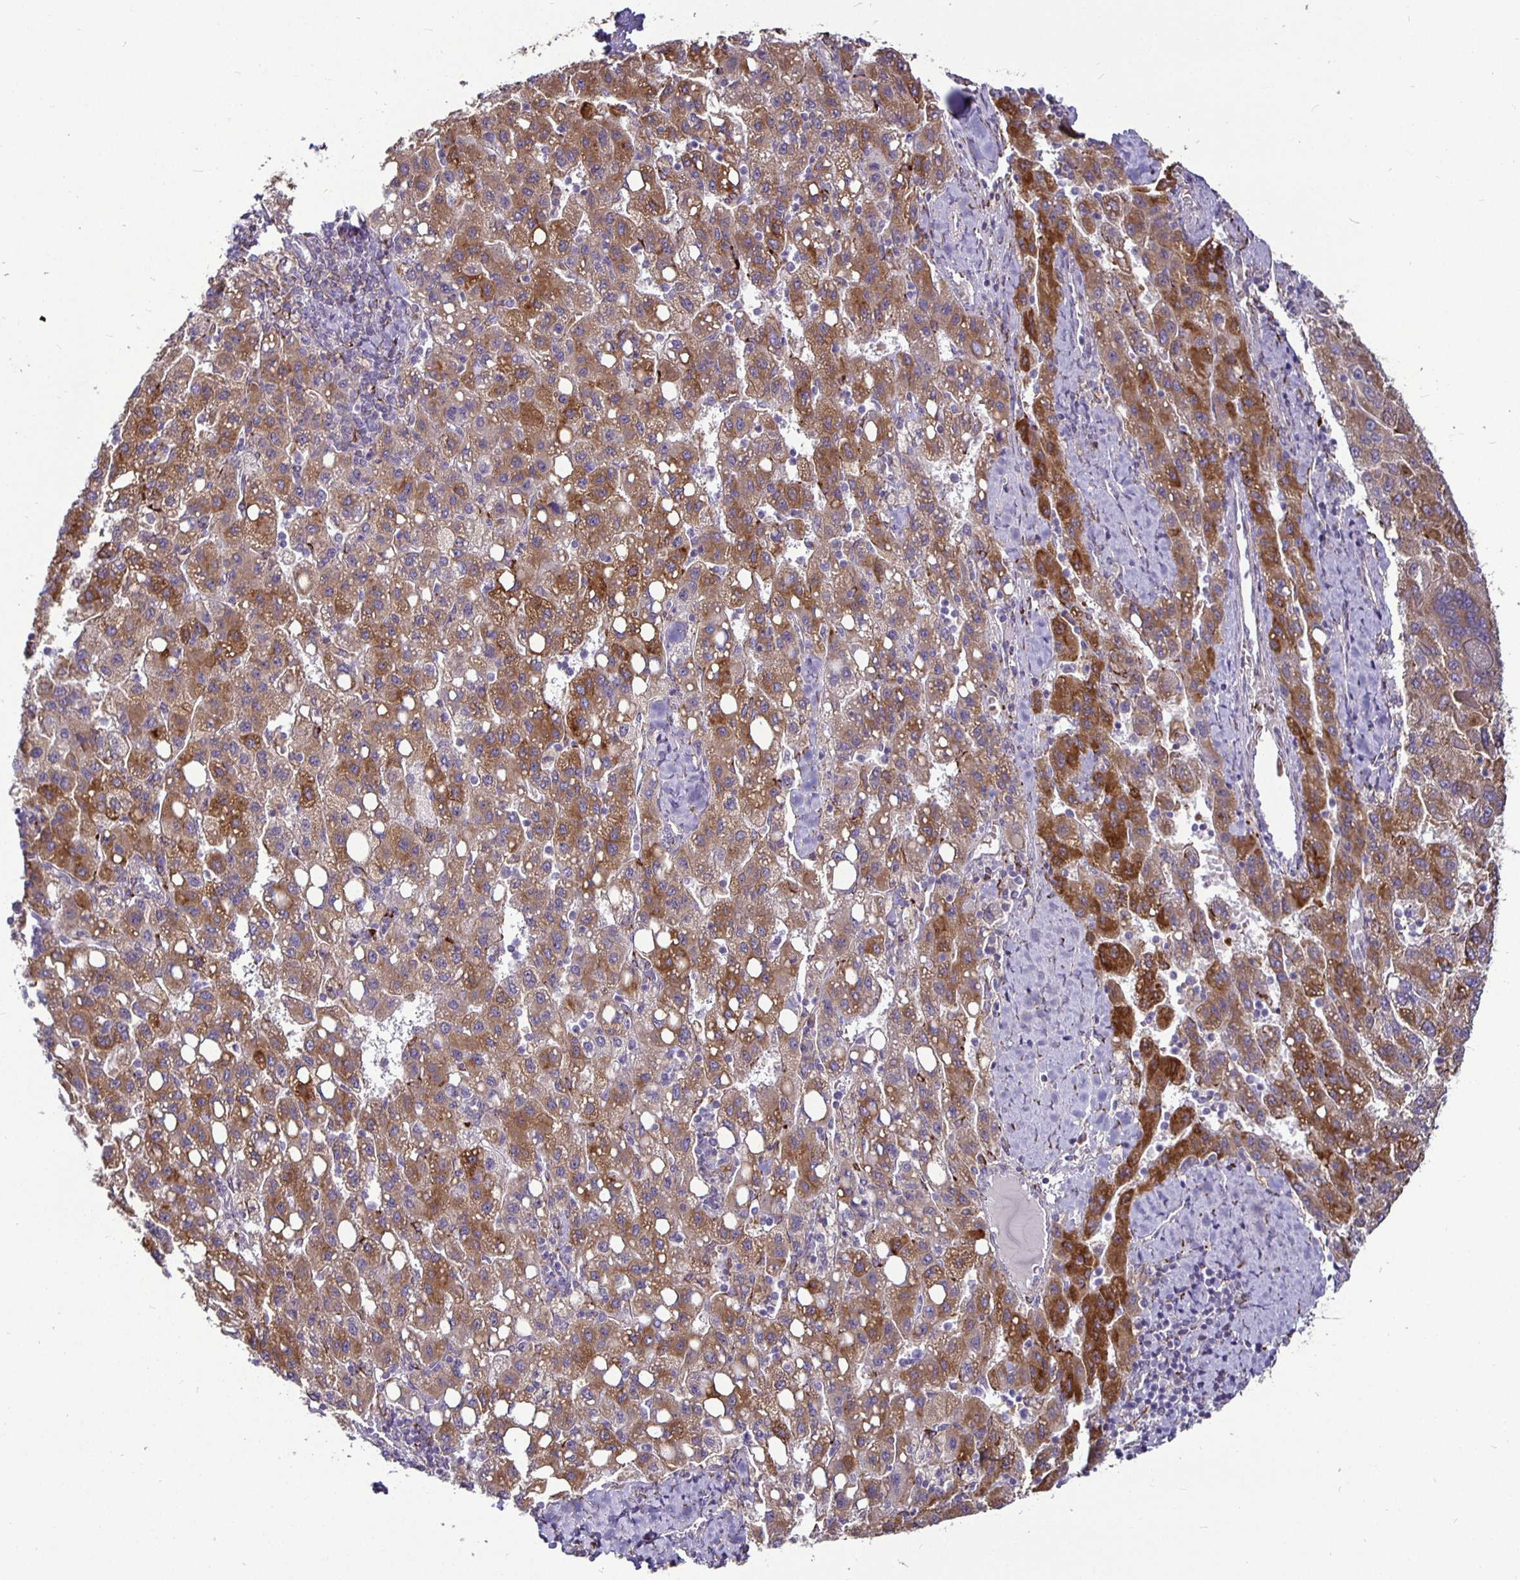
{"staining": {"intensity": "moderate", "quantity": ">75%", "location": "cytoplasmic/membranous"}, "tissue": "liver cancer", "cell_type": "Tumor cells", "image_type": "cancer", "snomed": [{"axis": "morphology", "description": "Carcinoma, Hepatocellular, NOS"}, {"axis": "topography", "description": "Liver"}], "caption": "DAB immunohistochemical staining of liver hepatocellular carcinoma shows moderate cytoplasmic/membranous protein positivity in approximately >75% of tumor cells. (DAB (3,3'-diaminobenzidine) = brown stain, brightfield microscopy at high magnification).", "gene": "P4HA2", "patient": {"sex": "female", "age": 82}}